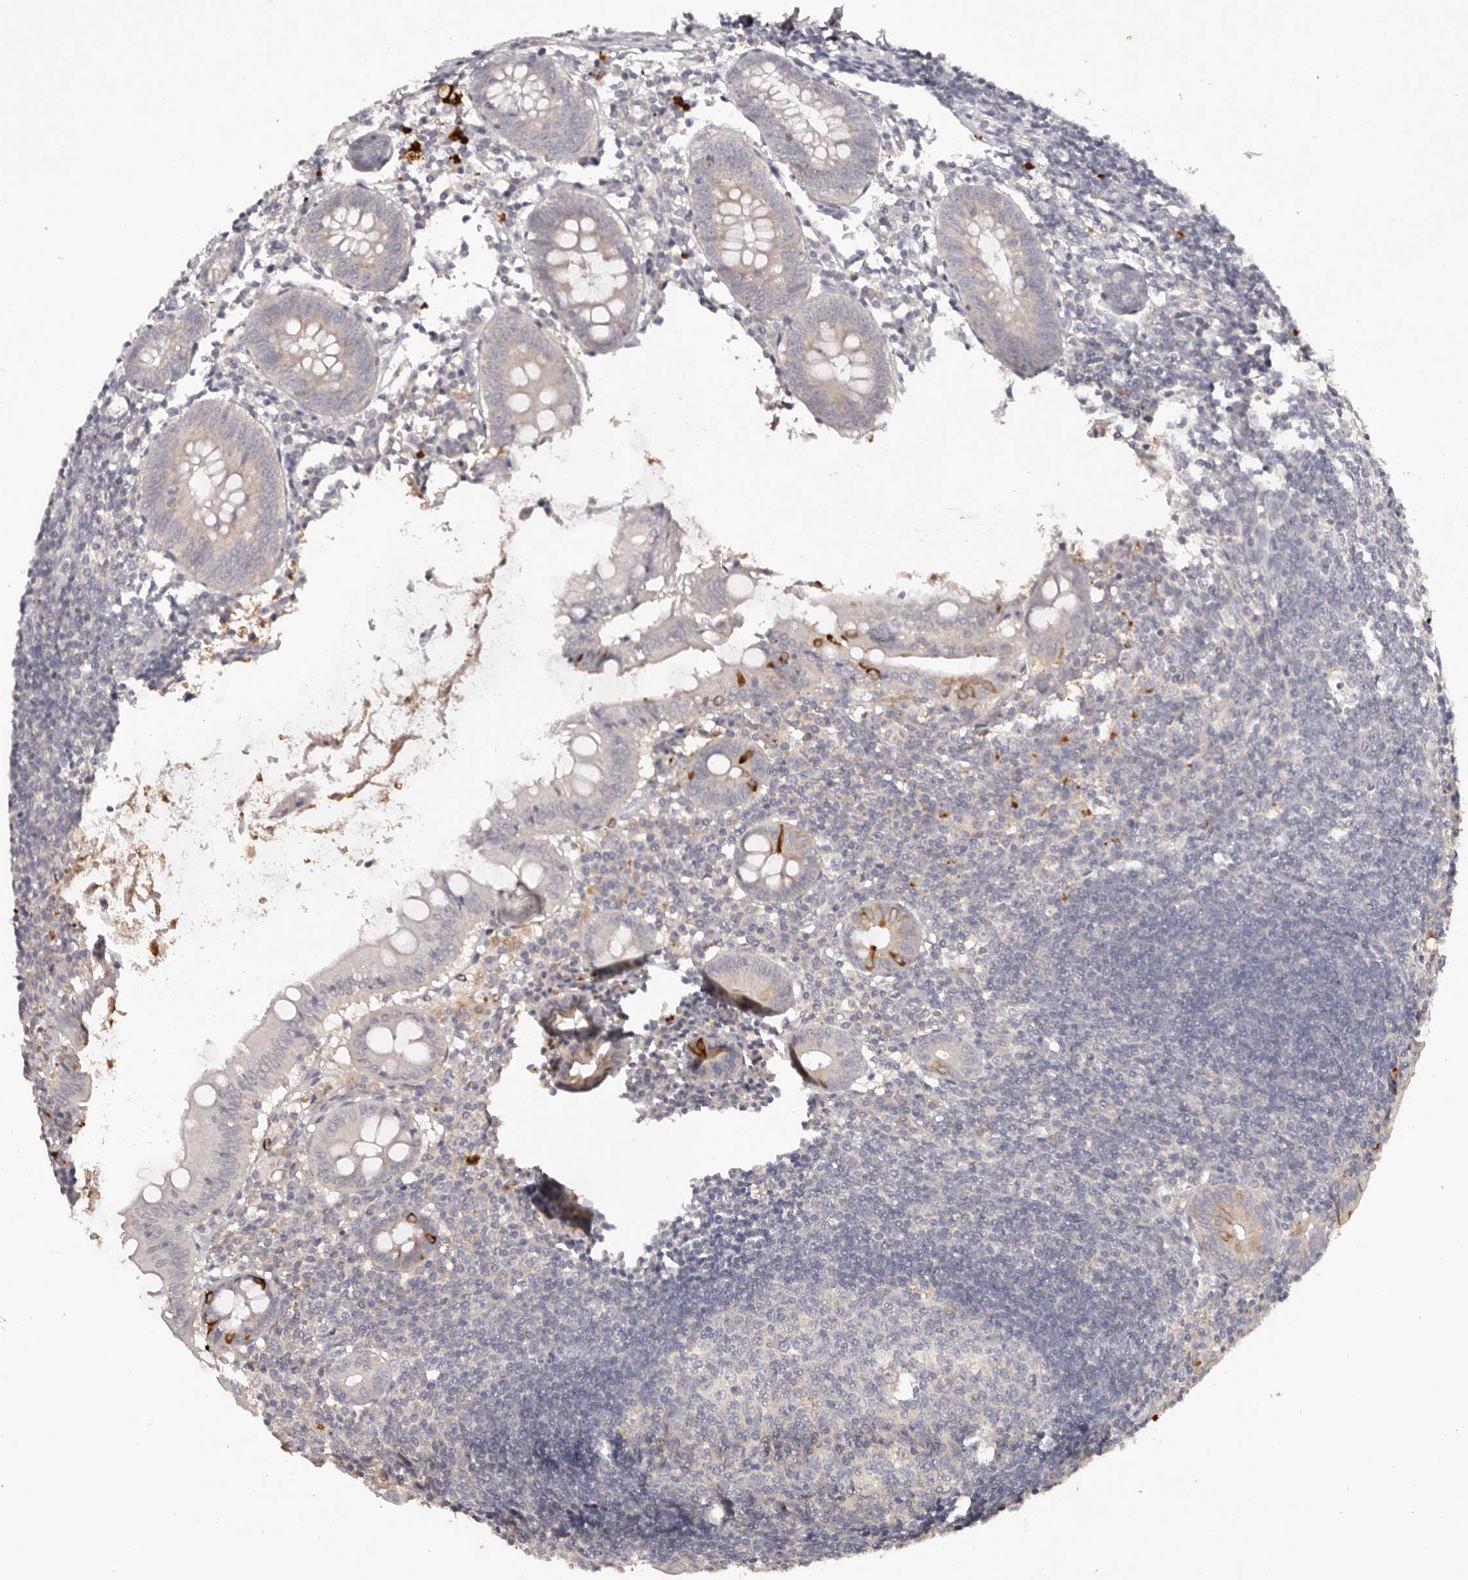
{"staining": {"intensity": "strong", "quantity": "<25%", "location": "cytoplasmic/membranous"}, "tissue": "appendix", "cell_type": "Glandular cells", "image_type": "normal", "snomed": [{"axis": "morphology", "description": "Normal tissue, NOS"}, {"axis": "topography", "description": "Appendix"}], "caption": "About <25% of glandular cells in benign human appendix display strong cytoplasmic/membranous protein expression as visualized by brown immunohistochemical staining.", "gene": "SCUBE2", "patient": {"sex": "female", "age": 54}}